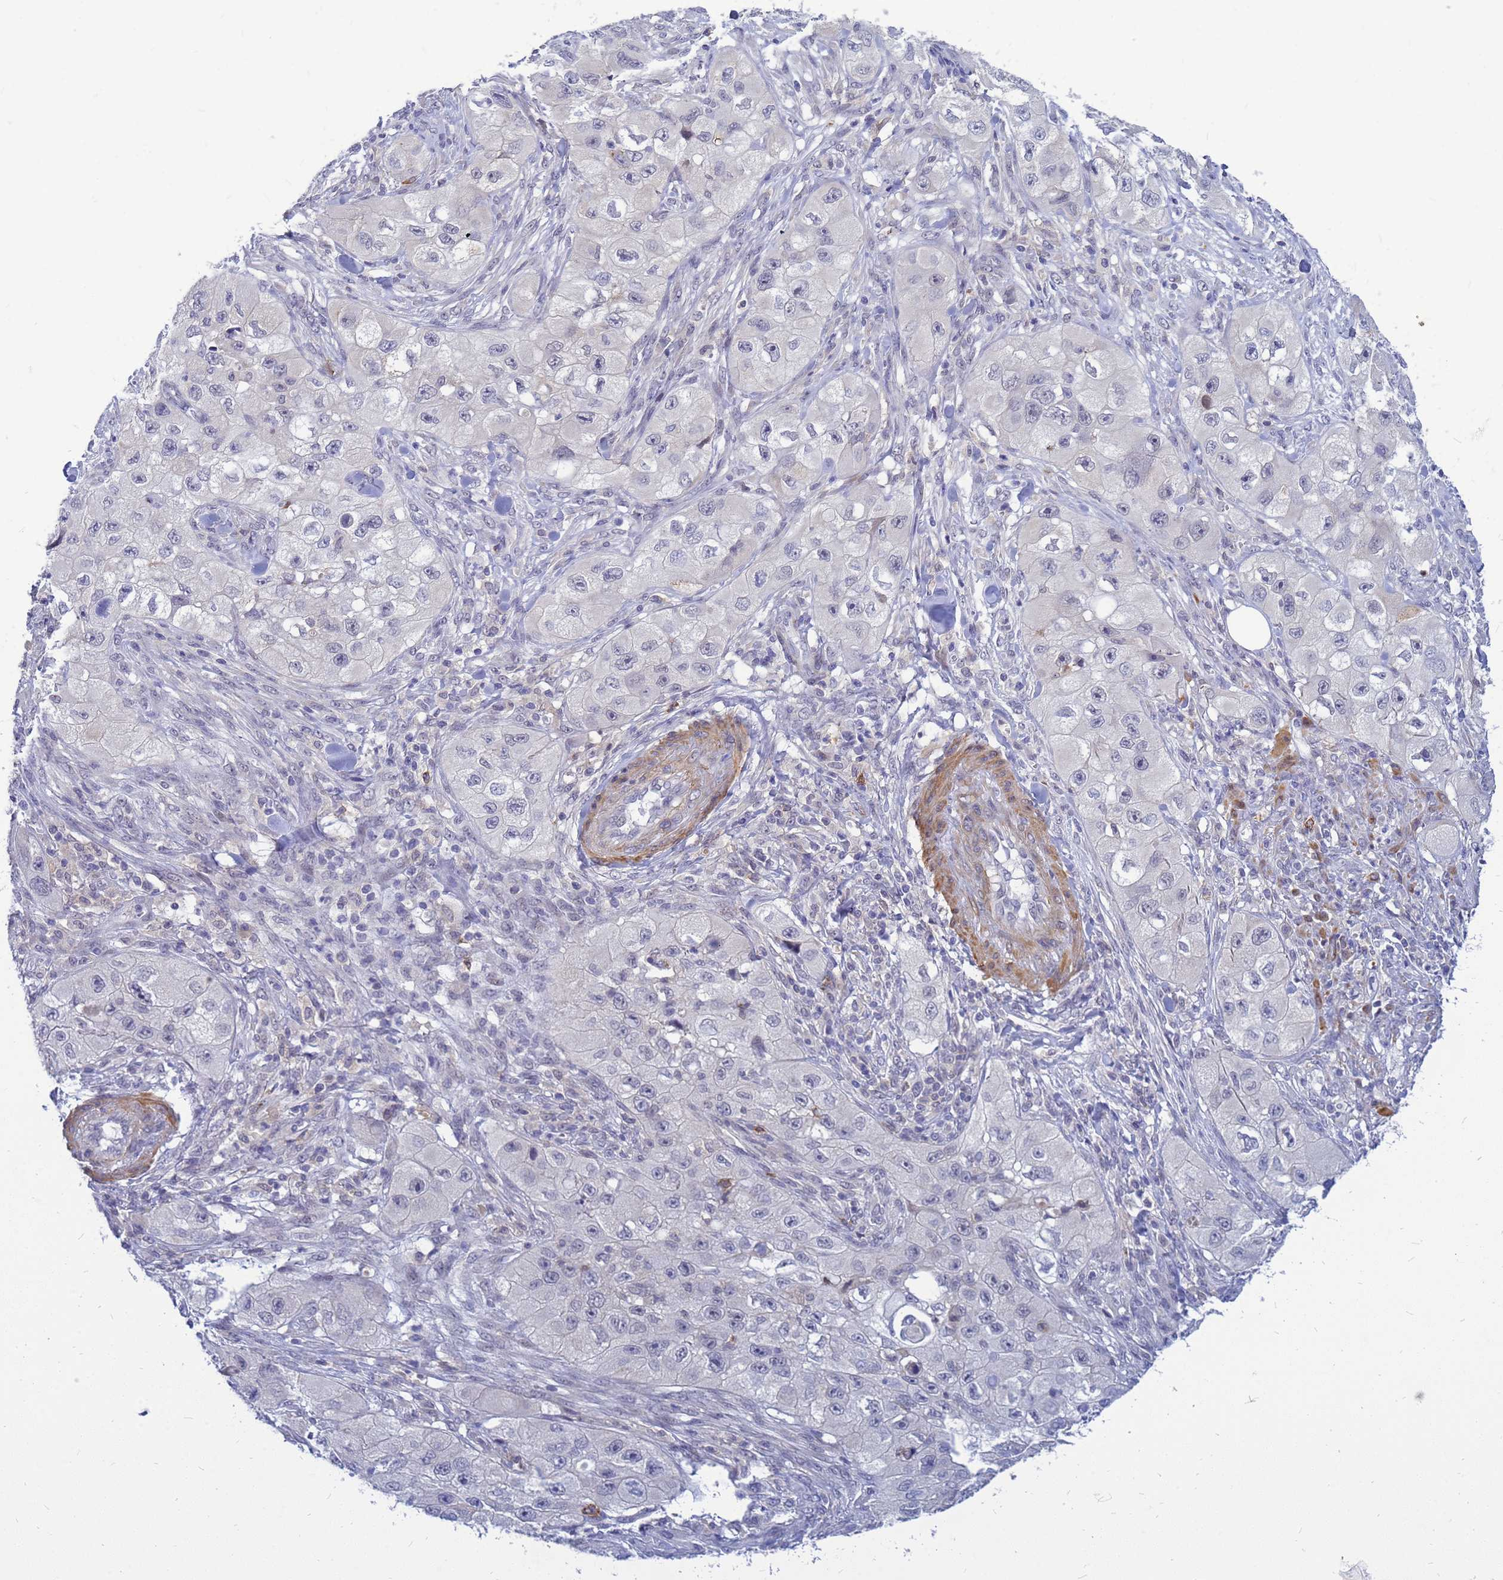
{"staining": {"intensity": "negative", "quantity": "none", "location": "none"}, "tissue": "skin cancer", "cell_type": "Tumor cells", "image_type": "cancer", "snomed": [{"axis": "morphology", "description": "Squamous cell carcinoma, NOS"}, {"axis": "topography", "description": "Skin"}, {"axis": "topography", "description": "Subcutis"}], "caption": "Squamous cell carcinoma (skin) was stained to show a protein in brown. There is no significant positivity in tumor cells. The staining was performed using DAB to visualize the protein expression in brown, while the nuclei were stained in blue with hematoxylin (Magnification: 20x).", "gene": "SRGAP3", "patient": {"sex": "male", "age": 73}}